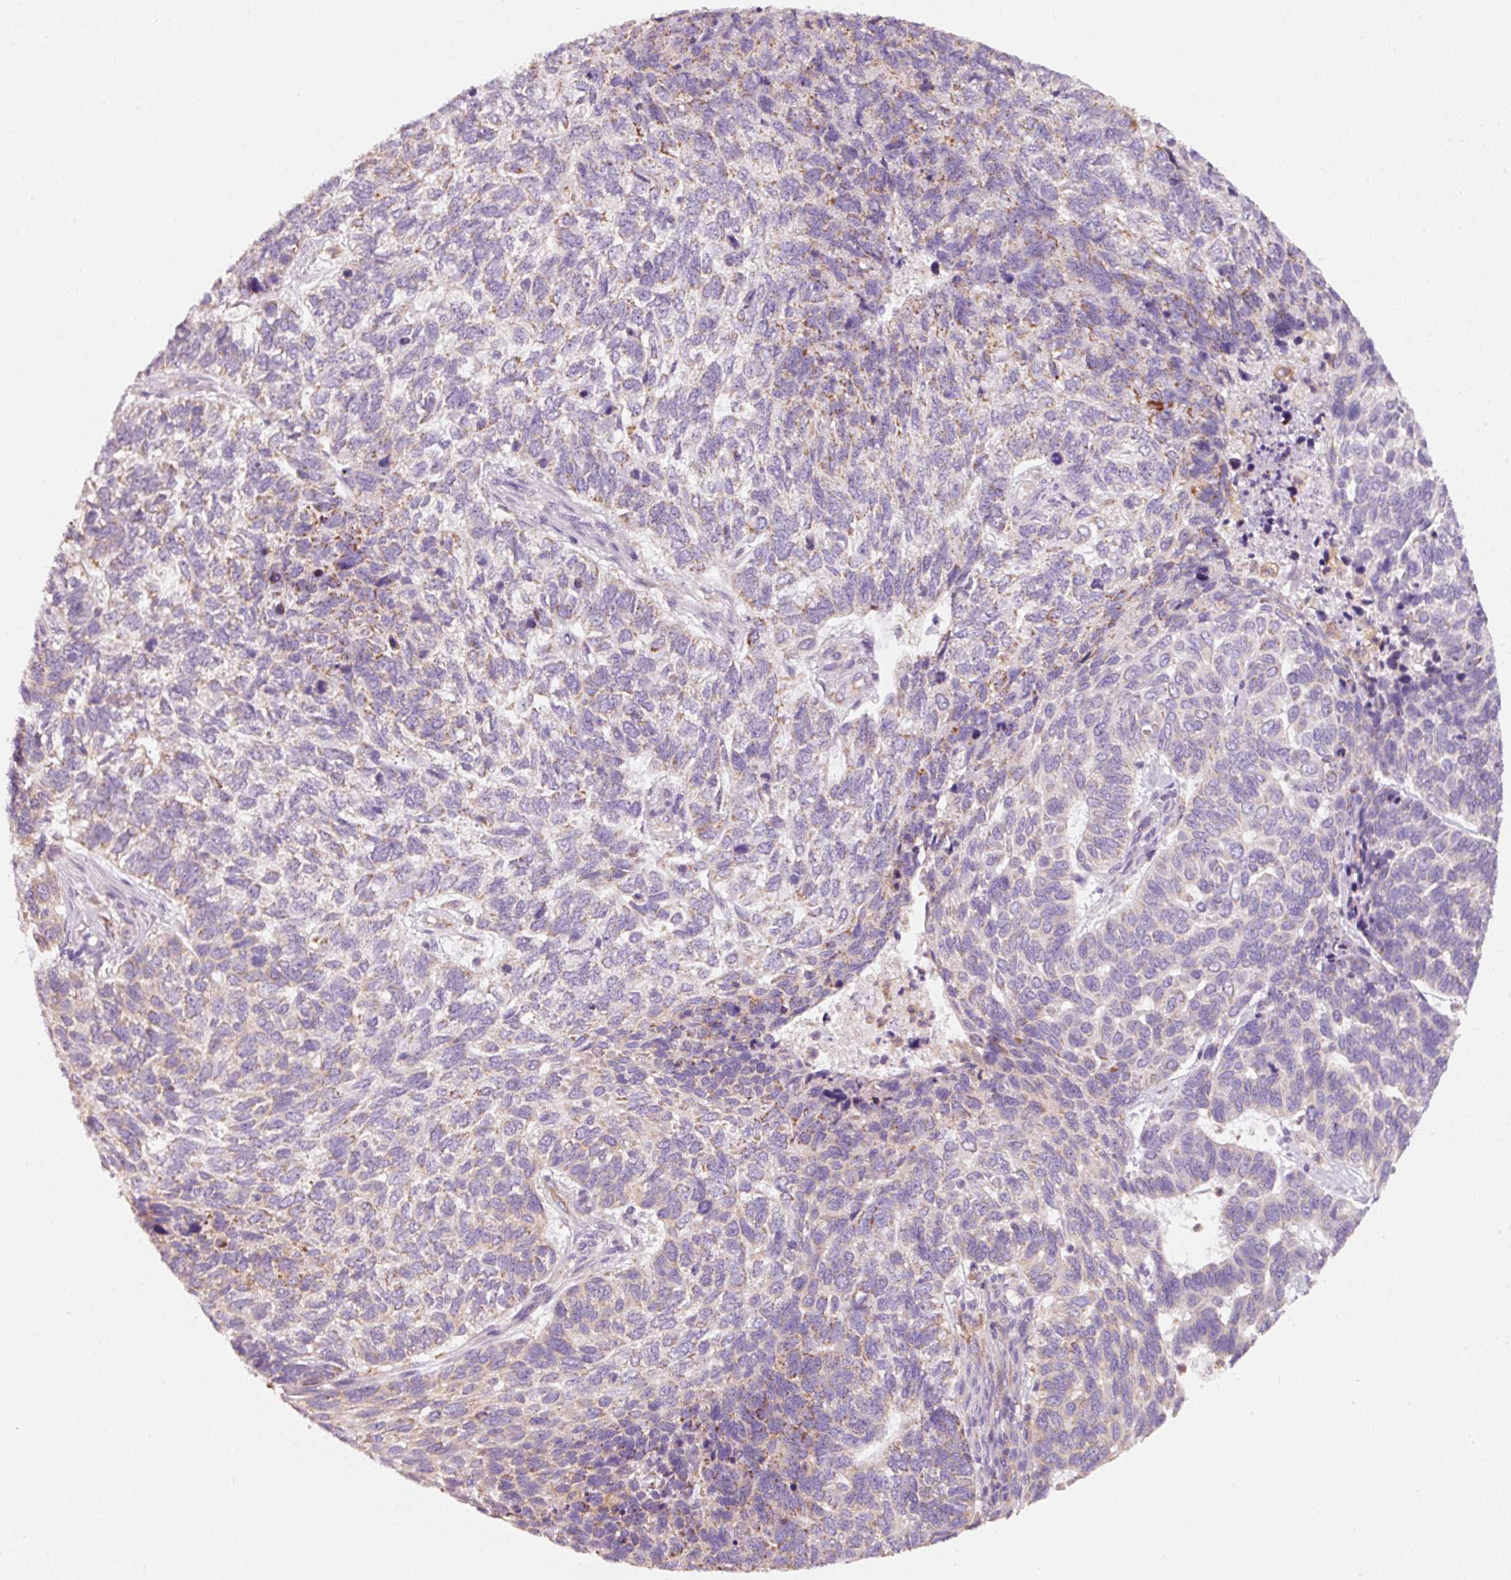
{"staining": {"intensity": "weak", "quantity": "<25%", "location": "cytoplasmic/membranous"}, "tissue": "skin cancer", "cell_type": "Tumor cells", "image_type": "cancer", "snomed": [{"axis": "morphology", "description": "Basal cell carcinoma"}, {"axis": "topography", "description": "Skin"}], "caption": "Human skin cancer (basal cell carcinoma) stained for a protein using IHC shows no positivity in tumor cells.", "gene": "IQGAP2", "patient": {"sex": "female", "age": 65}}